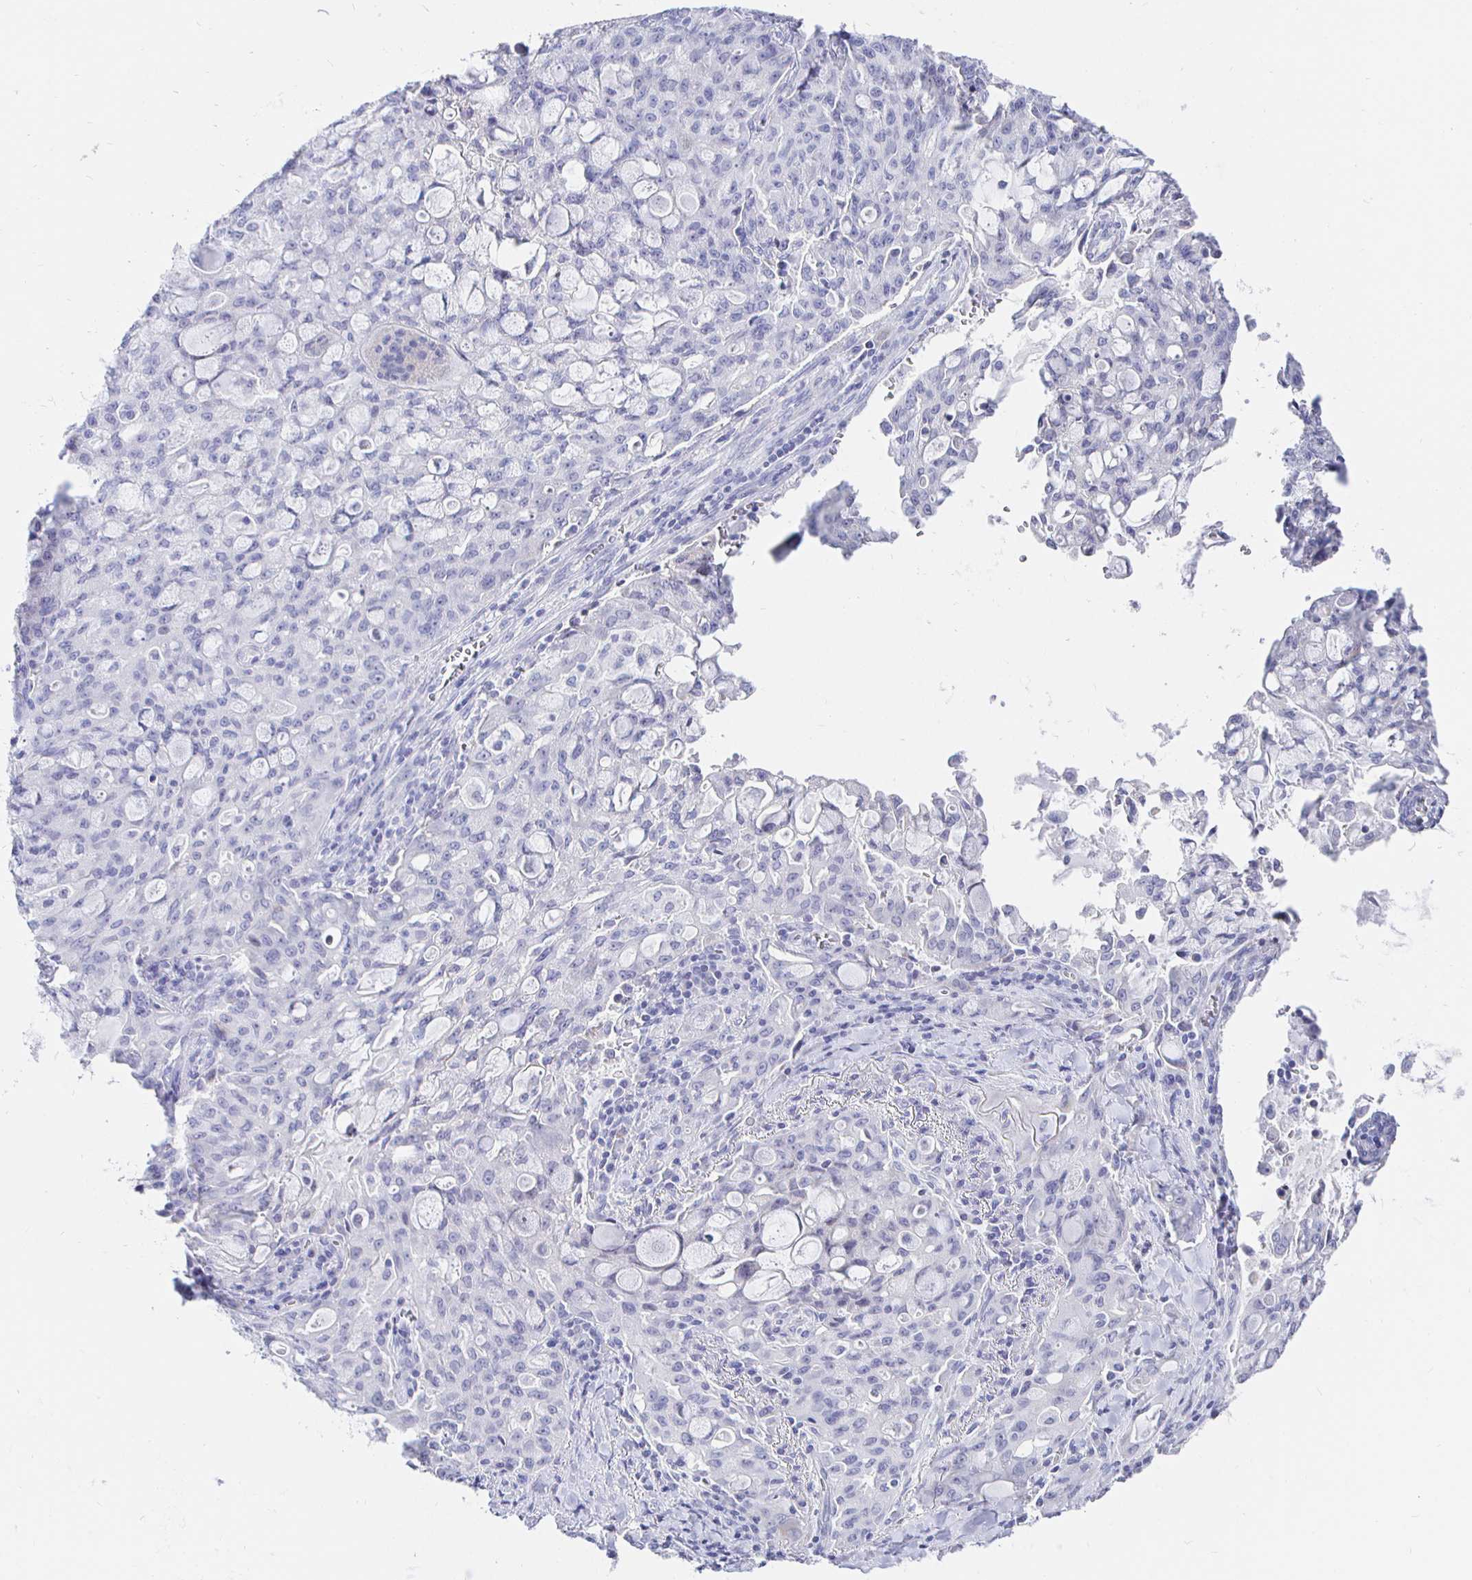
{"staining": {"intensity": "negative", "quantity": "none", "location": "none"}, "tissue": "lung cancer", "cell_type": "Tumor cells", "image_type": "cancer", "snomed": [{"axis": "morphology", "description": "Adenocarcinoma, NOS"}, {"axis": "topography", "description": "Lung"}], "caption": "DAB immunohistochemical staining of human lung cancer (adenocarcinoma) reveals no significant positivity in tumor cells.", "gene": "CR2", "patient": {"sex": "female", "age": 44}}